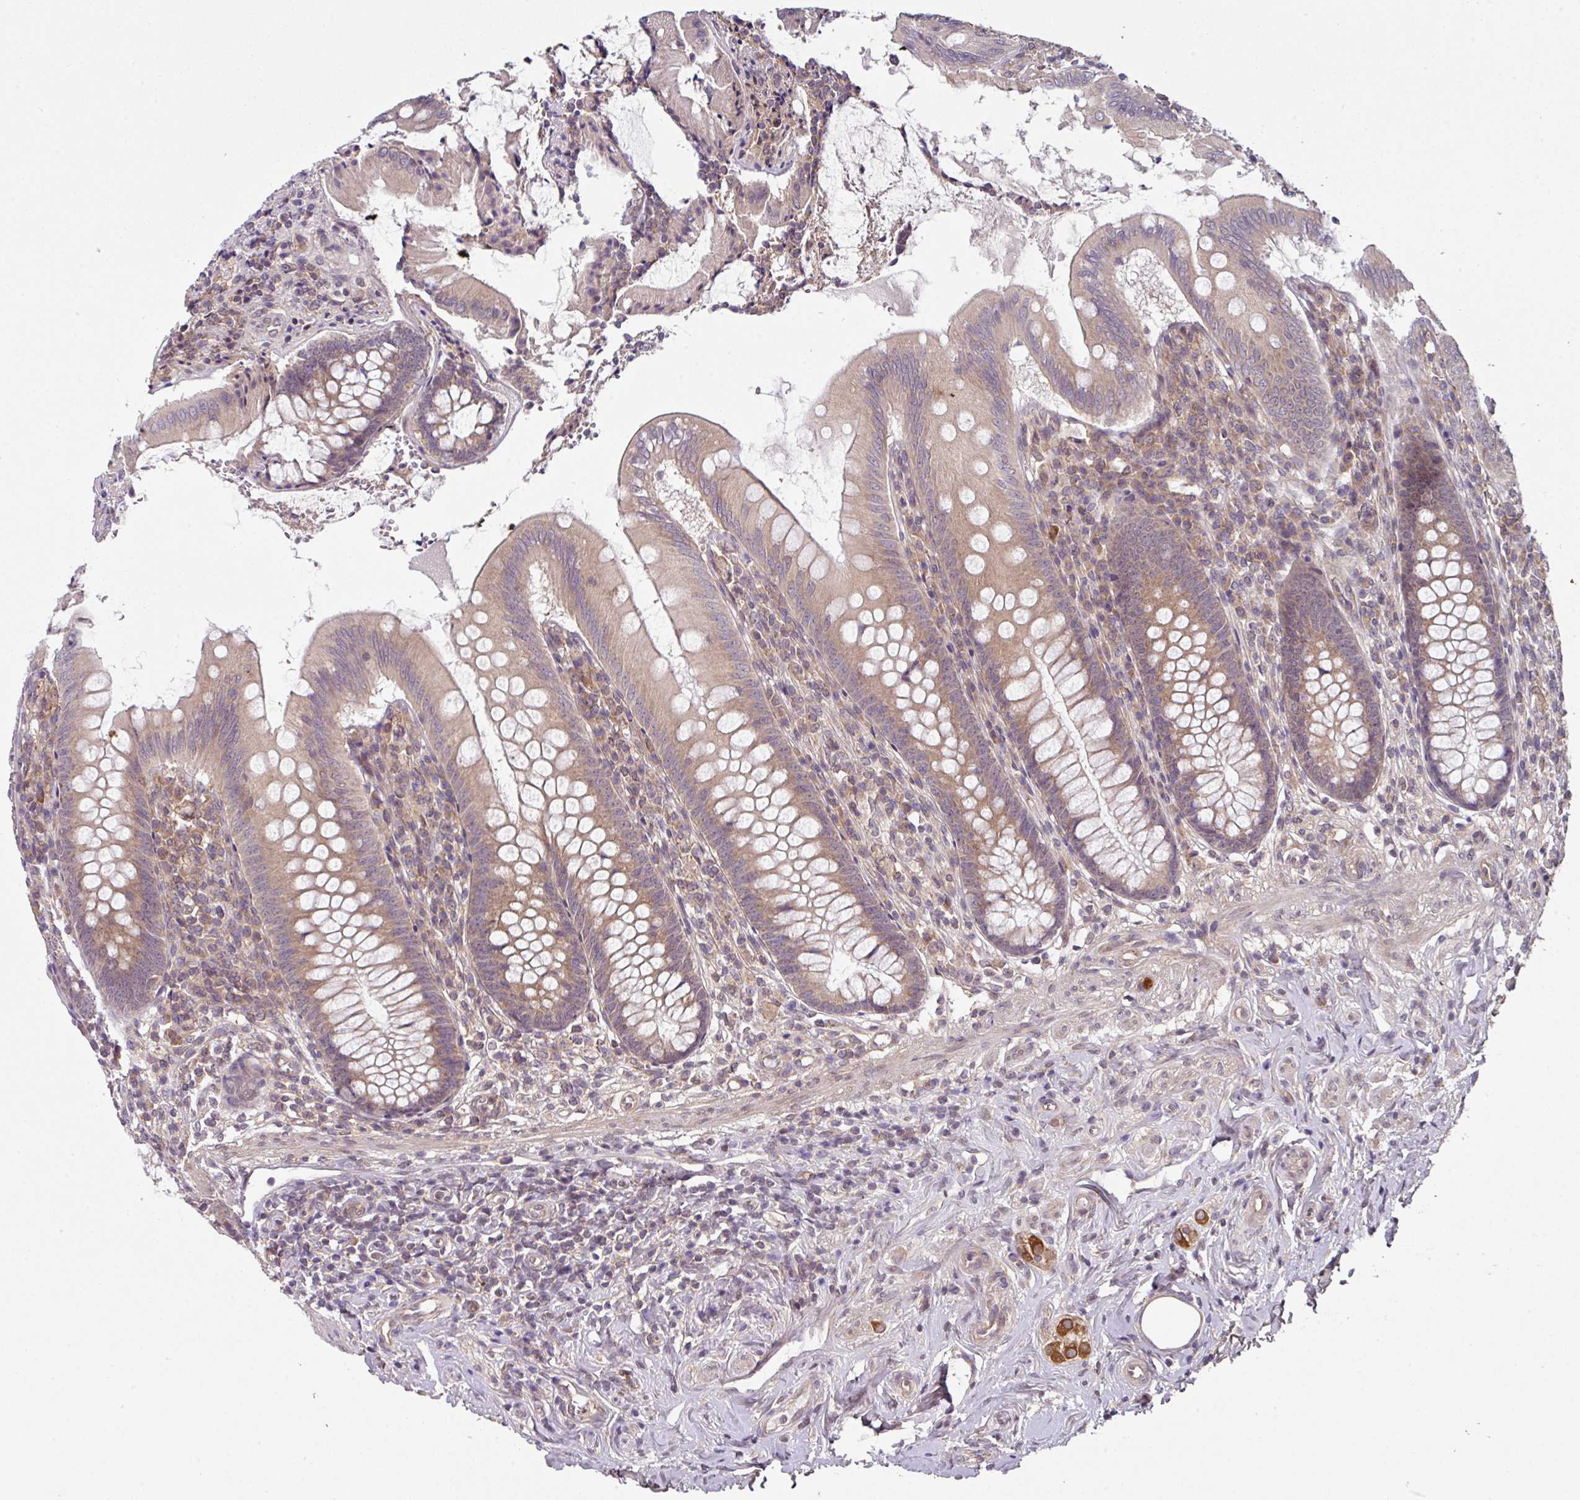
{"staining": {"intensity": "moderate", "quantity": ">75%", "location": "cytoplasmic/membranous"}, "tissue": "appendix", "cell_type": "Glandular cells", "image_type": "normal", "snomed": [{"axis": "morphology", "description": "Normal tissue, NOS"}, {"axis": "topography", "description": "Appendix"}], "caption": "Appendix stained for a protein reveals moderate cytoplasmic/membranous positivity in glandular cells. The staining was performed using DAB, with brown indicating positive protein expression. Nuclei are stained blue with hematoxylin.", "gene": "CAMLG", "patient": {"sex": "female", "age": 51}}